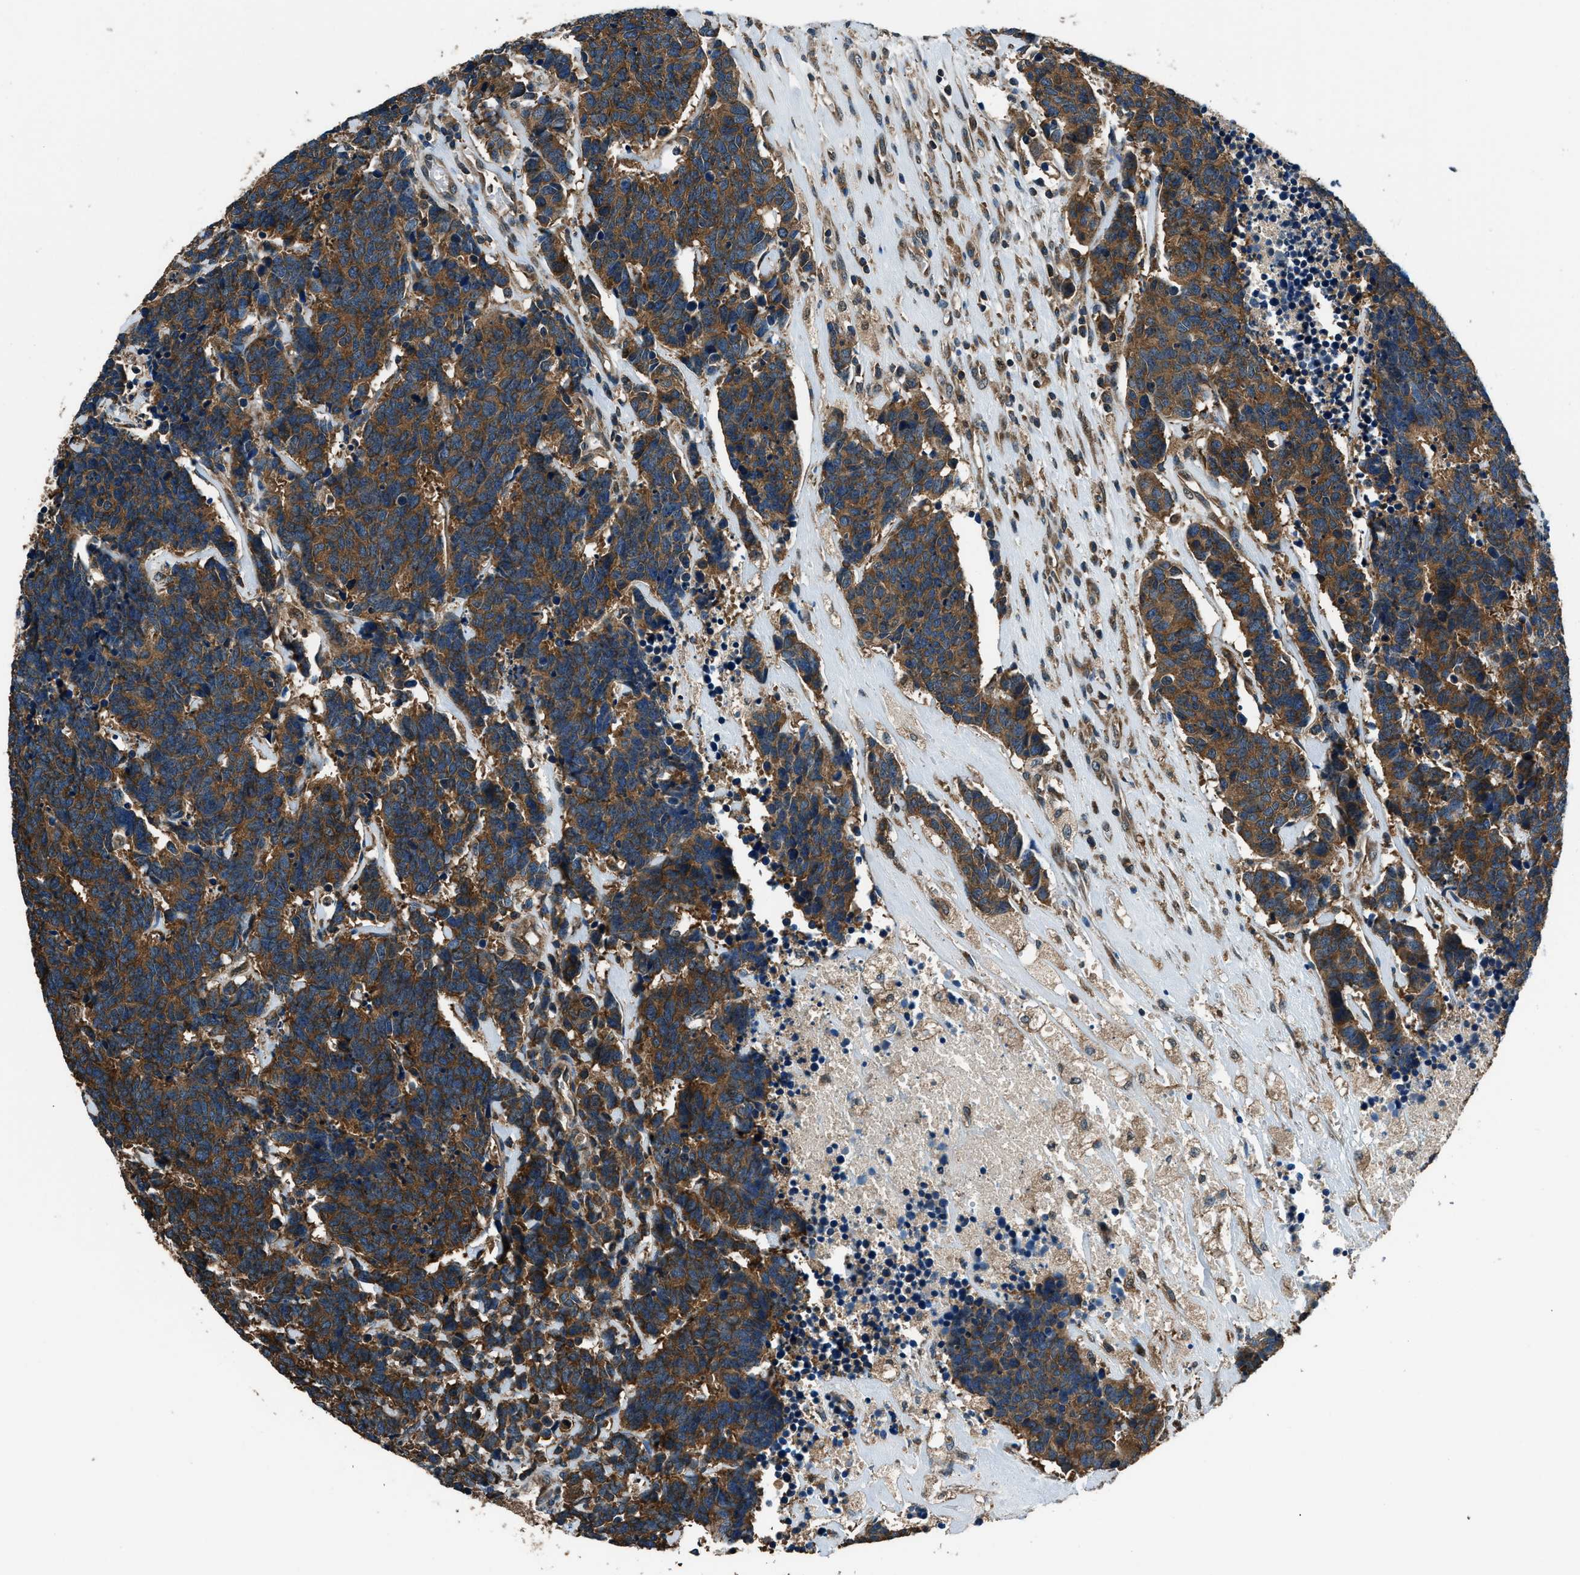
{"staining": {"intensity": "strong", "quantity": ">75%", "location": "cytoplasmic/membranous"}, "tissue": "carcinoid", "cell_type": "Tumor cells", "image_type": "cancer", "snomed": [{"axis": "morphology", "description": "Carcinoma, NOS"}, {"axis": "morphology", "description": "Carcinoid, malignant, NOS"}, {"axis": "topography", "description": "Urinary bladder"}], "caption": "Immunohistochemistry staining of carcinoma, which displays high levels of strong cytoplasmic/membranous positivity in about >75% of tumor cells indicating strong cytoplasmic/membranous protein staining. The staining was performed using DAB (3,3'-diaminobenzidine) (brown) for protein detection and nuclei were counterstained in hematoxylin (blue).", "gene": "ARFGAP2", "patient": {"sex": "male", "age": 57}}